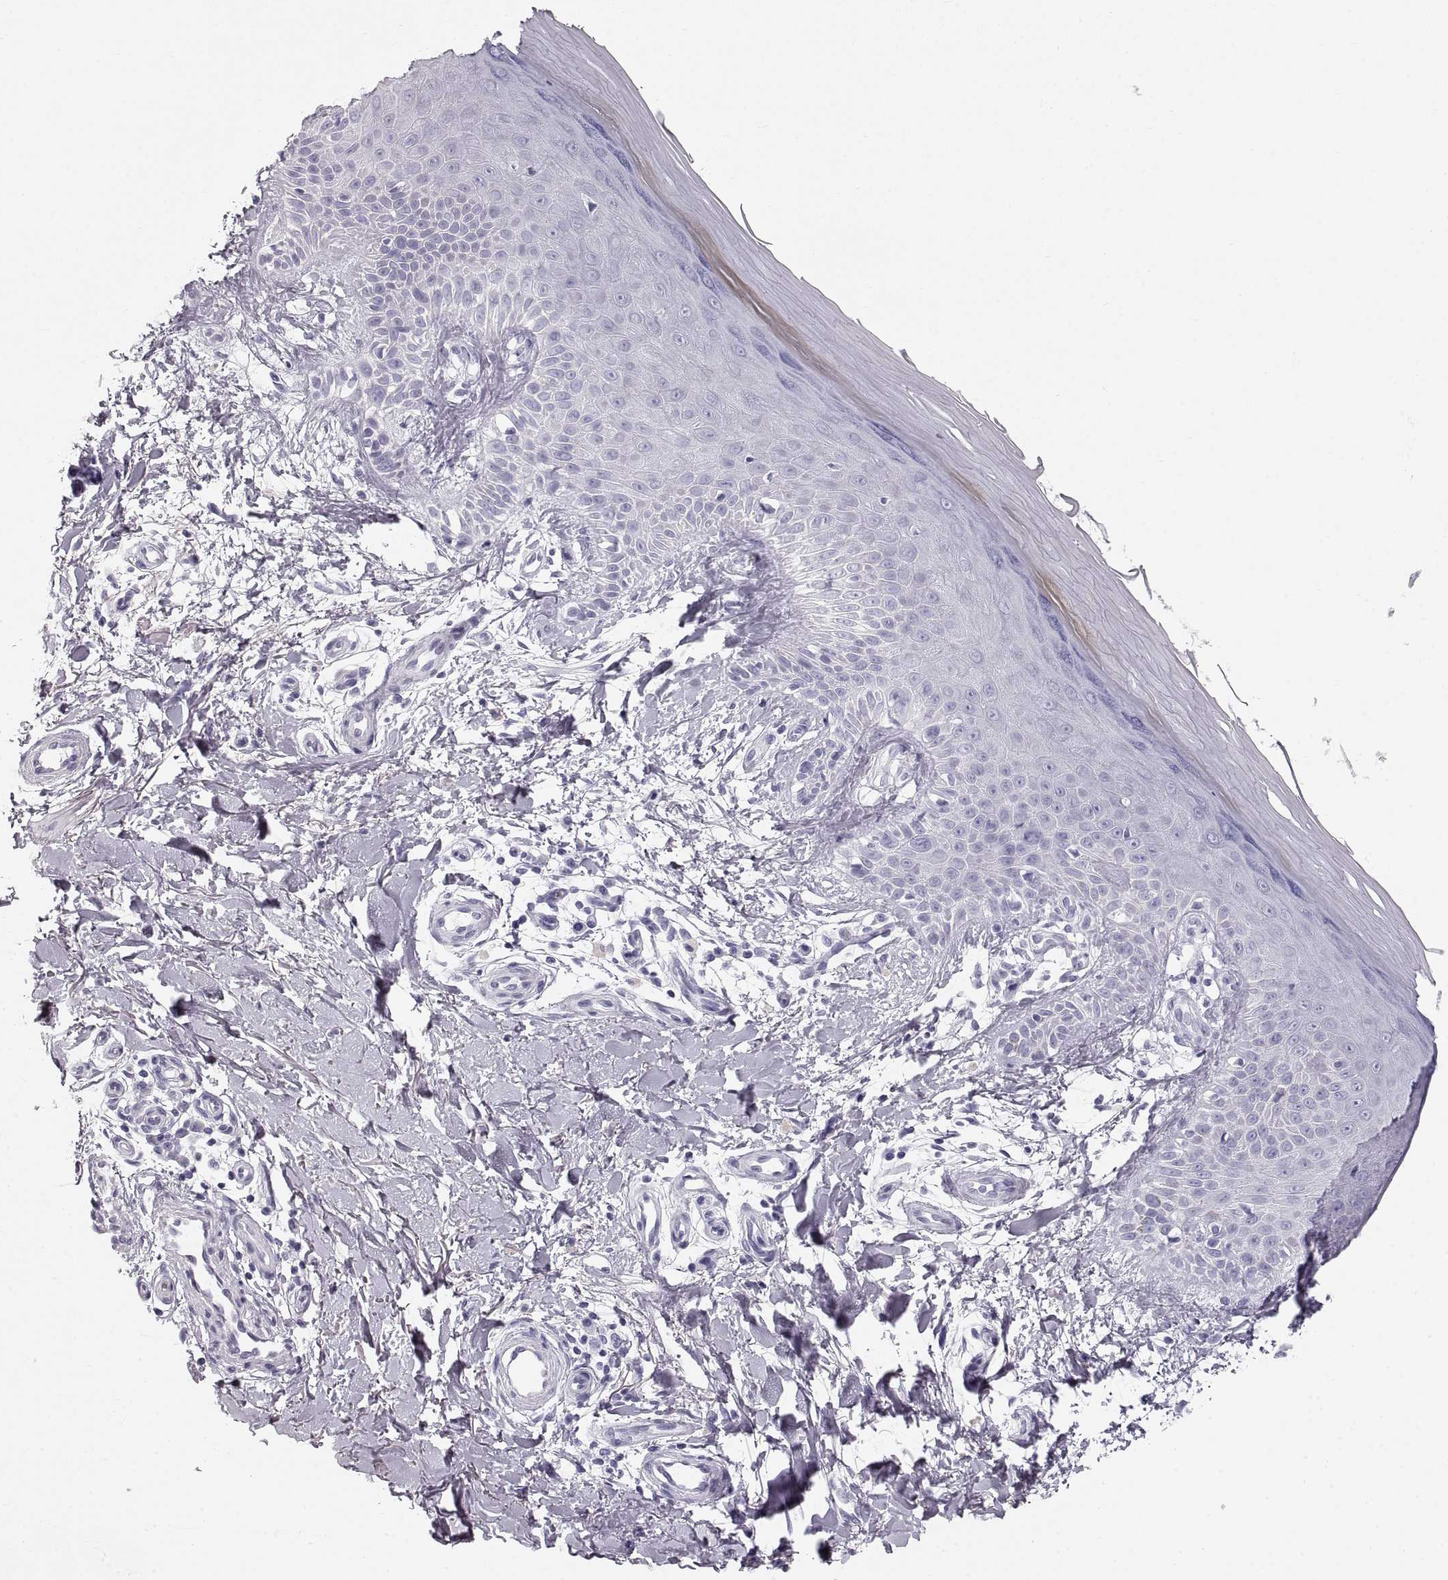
{"staining": {"intensity": "negative", "quantity": "none", "location": "none"}, "tissue": "skin", "cell_type": "Fibroblasts", "image_type": "normal", "snomed": [{"axis": "morphology", "description": "Normal tissue, NOS"}, {"axis": "morphology", "description": "Inflammation, NOS"}, {"axis": "morphology", "description": "Fibrosis, NOS"}, {"axis": "topography", "description": "Skin"}], "caption": "High magnification brightfield microscopy of unremarkable skin stained with DAB (3,3'-diaminobenzidine) (brown) and counterstained with hematoxylin (blue): fibroblasts show no significant positivity.", "gene": "CRYAA", "patient": {"sex": "male", "age": 71}}